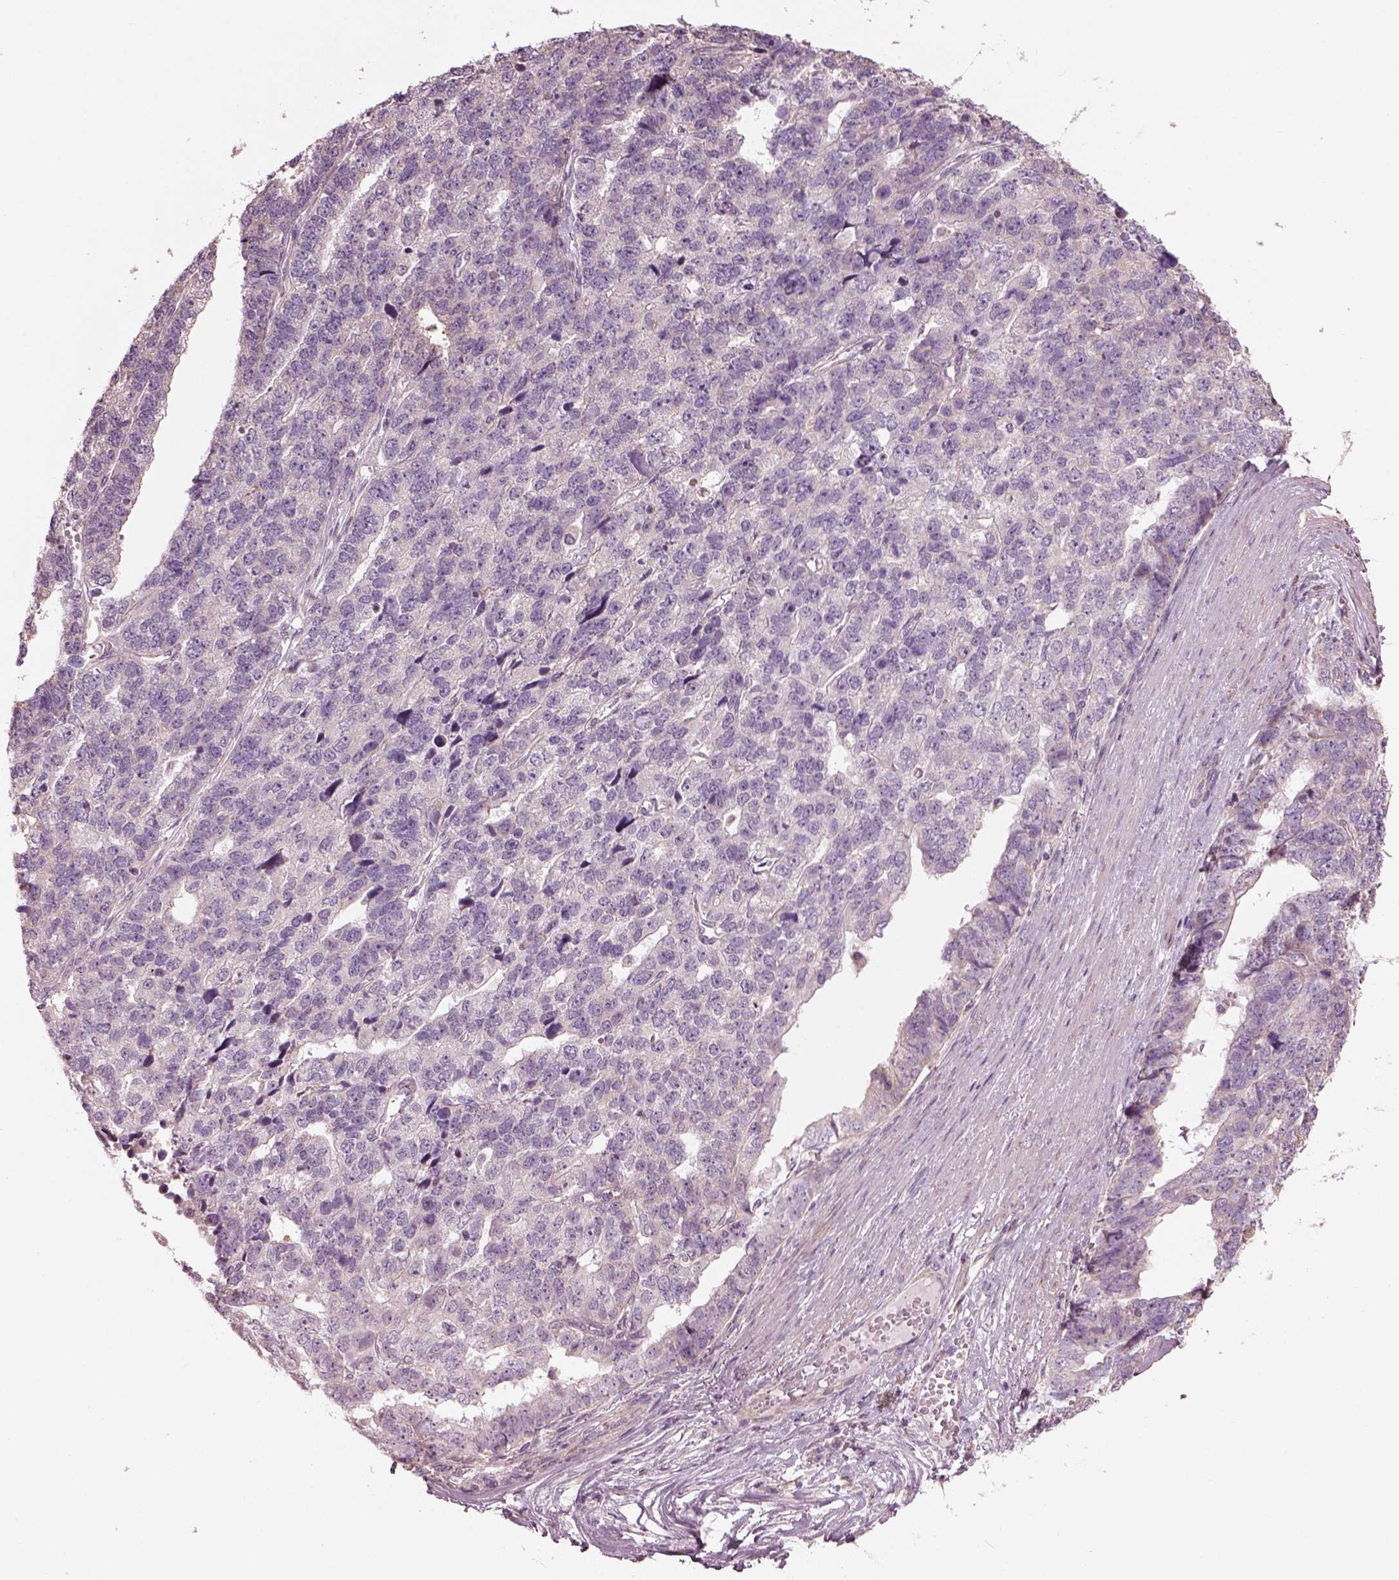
{"staining": {"intensity": "negative", "quantity": "none", "location": "none"}, "tissue": "stomach cancer", "cell_type": "Tumor cells", "image_type": "cancer", "snomed": [{"axis": "morphology", "description": "Adenocarcinoma, NOS"}, {"axis": "topography", "description": "Stomach"}], "caption": "The micrograph exhibits no staining of tumor cells in stomach cancer. Brightfield microscopy of IHC stained with DAB (3,3'-diaminobenzidine) (brown) and hematoxylin (blue), captured at high magnification.", "gene": "SPATA7", "patient": {"sex": "male", "age": 69}}